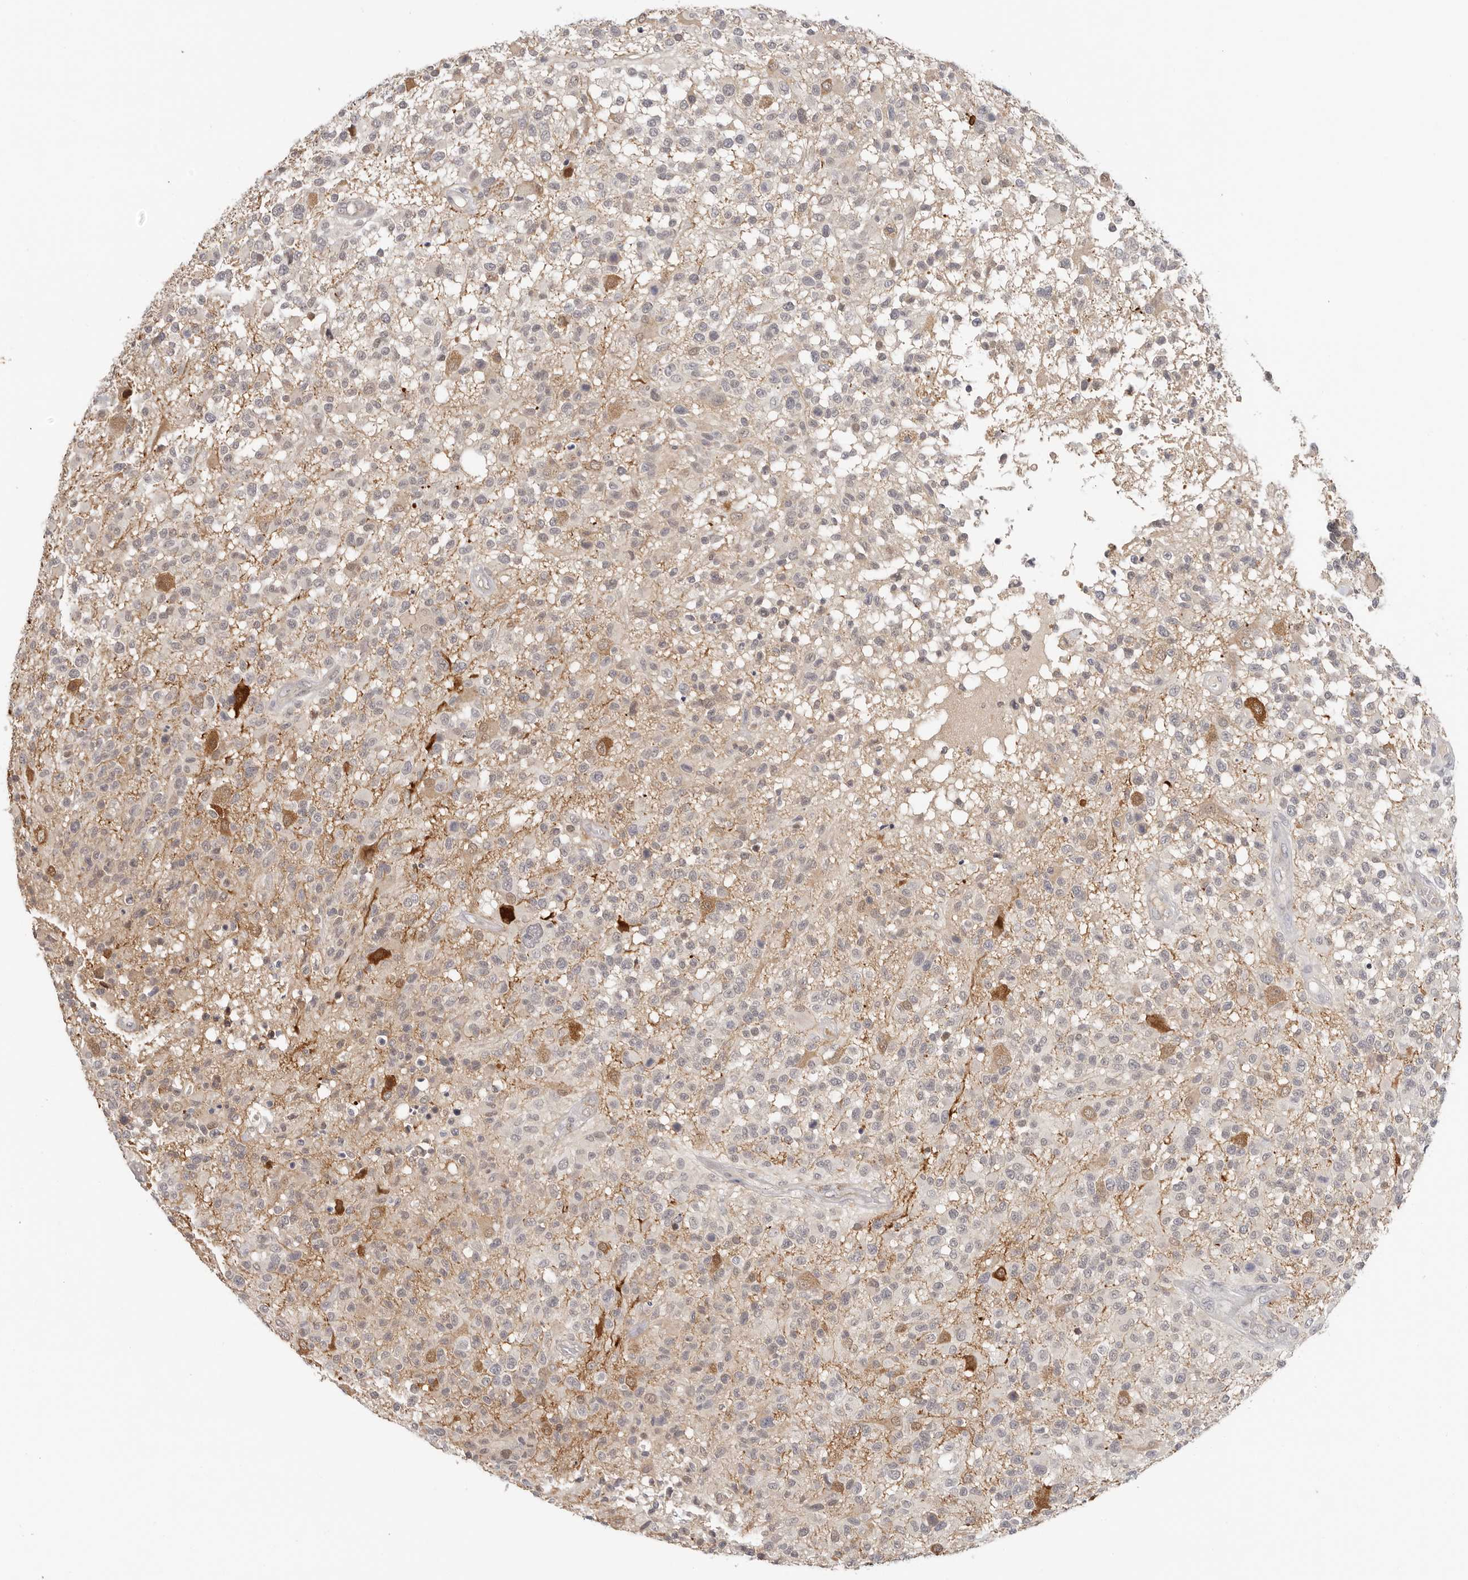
{"staining": {"intensity": "weak", "quantity": "<25%", "location": "cytoplasmic/membranous,nuclear"}, "tissue": "glioma", "cell_type": "Tumor cells", "image_type": "cancer", "snomed": [{"axis": "morphology", "description": "Glioma, malignant, High grade"}, {"axis": "morphology", "description": "Glioblastoma, NOS"}, {"axis": "topography", "description": "Brain"}], "caption": "Human malignant high-grade glioma stained for a protein using immunohistochemistry demonstrates no expression in tumor cells.", "gene": "LARP7", "patient": {"sex": "male", "age": 60}}